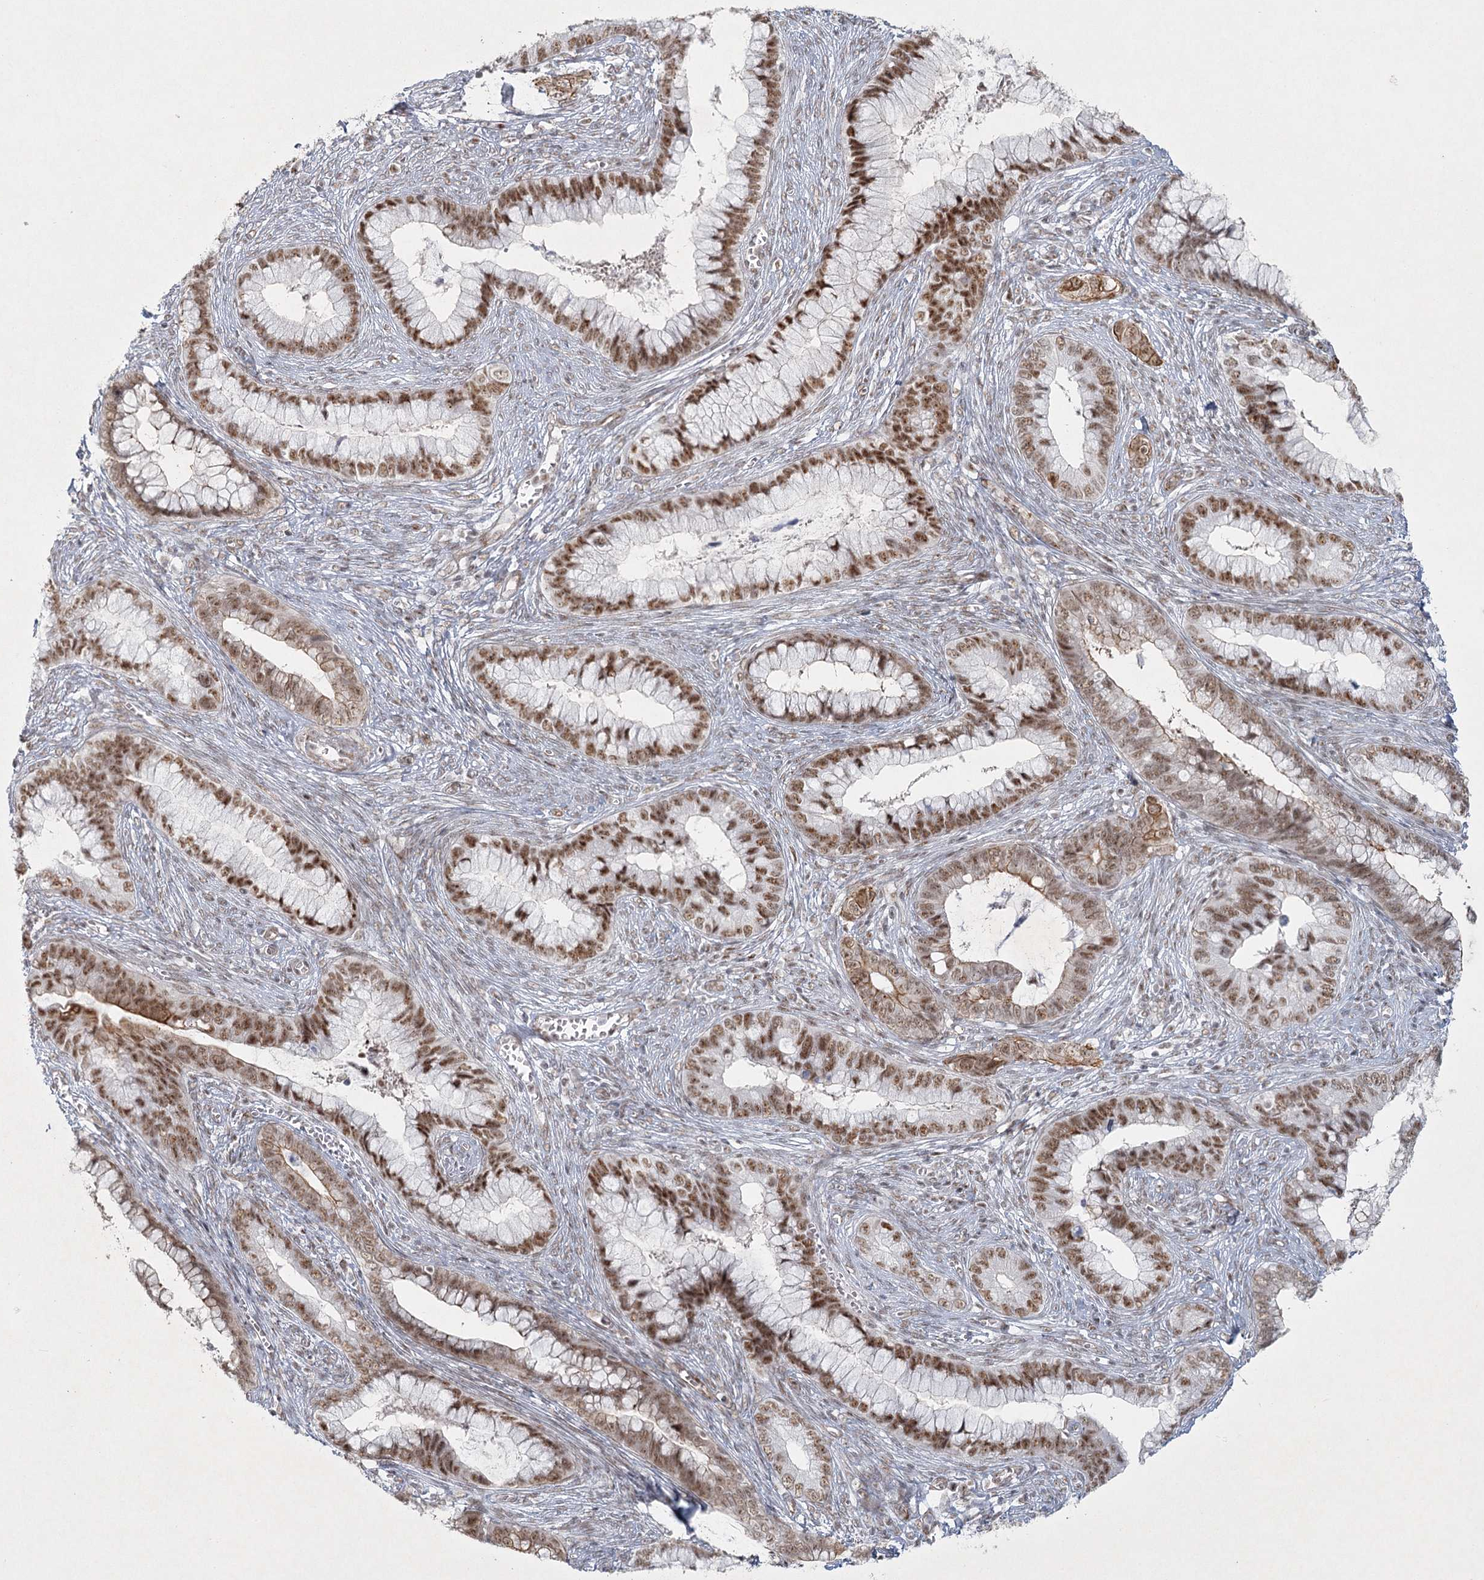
{"staining": {"intensity": "moderate", "quantity": ">75%", "location": "cytoplasmic/membranous,nuclear"}, "tissue": "cervical cancer", "cell_type": "Tumor cells", "image_type": "cancer", "snomed": [{"axis": "morphology", "description": "Adenocarcinoma, NOS"}, {"axis": "topography", "description": "Cervix"}], "caption": "Cervical cancer was stained to show a protein in brown. There is medium levels of moderate cytoplasmic/membranous and nuclear expression in about >75% of tumor cells. (DAB (3,3'-diaminobenzidine) = brown stain, brightfield microscopy at high magnification).", "gene": "U2SURP", "patient": {"sex": "female", "age": 44}}